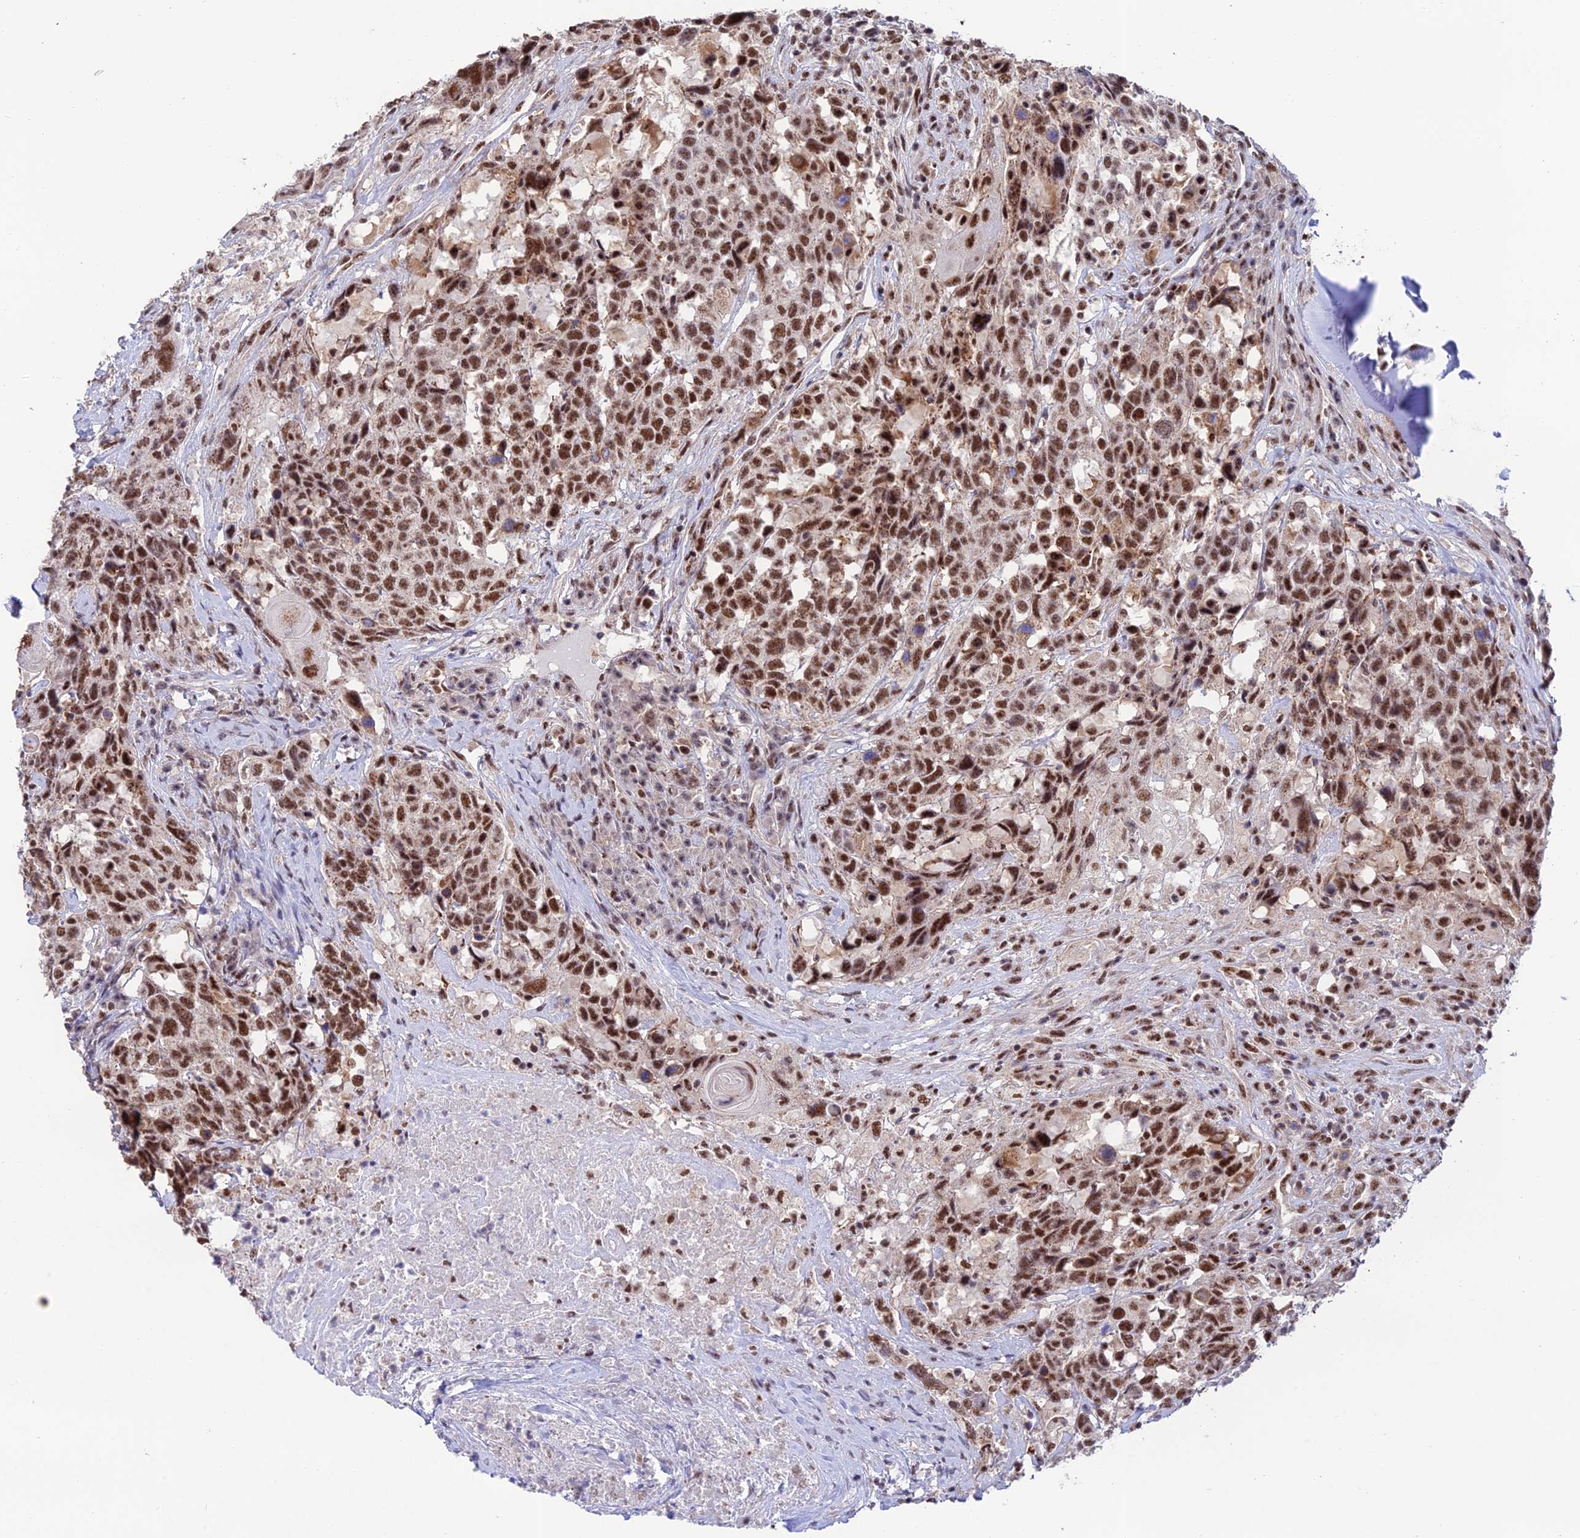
{"staining": {"intensity": "moderate", "quantity": ">75%", "location": "nuclear"}, "tissue": "head and neck cancer", "cell_type": "Tumor cells", "image_type": "cancer", "snomed": [{"axis": "morphology", "description": "Squamous cell carcinoma, NOS"}, {"axis": "topography", "description": "Head-Neck"}], "caption": "Human squamous cell carcinoma (head and neck) stained with a brown dye demonstrates moderate nuclear positive expression in about >75% of tumor cells.", "gene": "THOC7", "patient": {"sex": "male", "age": 66}}